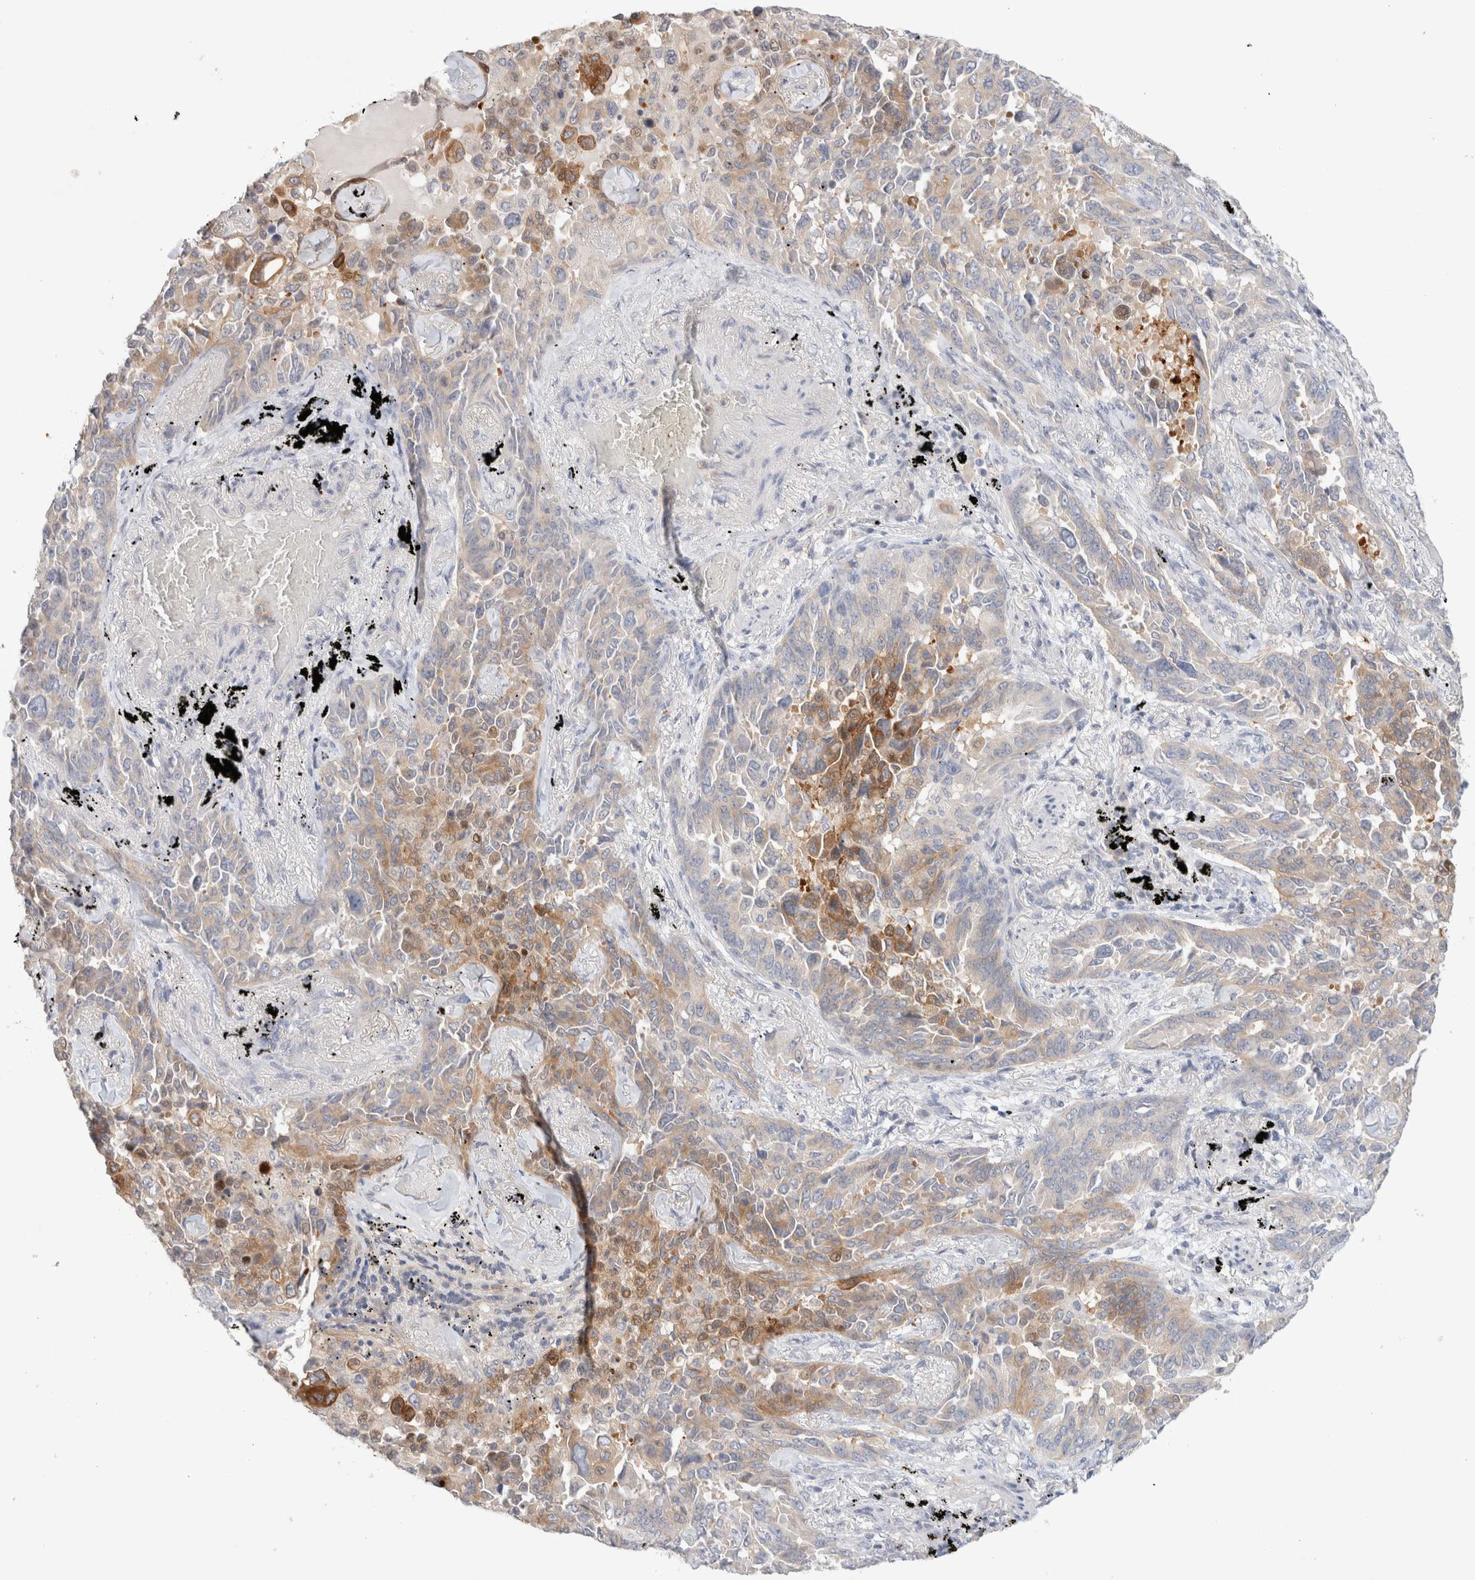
{"staining": {"intensity": "moderate", "quantity": "<25%", "location": "cytoplasmic/membranous"}, "tissue": "lung cancer", "cell_type": "Tumor cells", "image_type": "cancer", "snomed": [{"axis": "morphology", "description": "Adenocarcinoma, NOS"}, {"axis": "topography", "description": "Lung"}], "caption": "Moderate cytoplasmic/membranous protein positivity is present in about <25% of tumor cells in adenocarcinoma (lung).", "gene": "MPP2", "patient": {"sex": "female", "age": 67}}